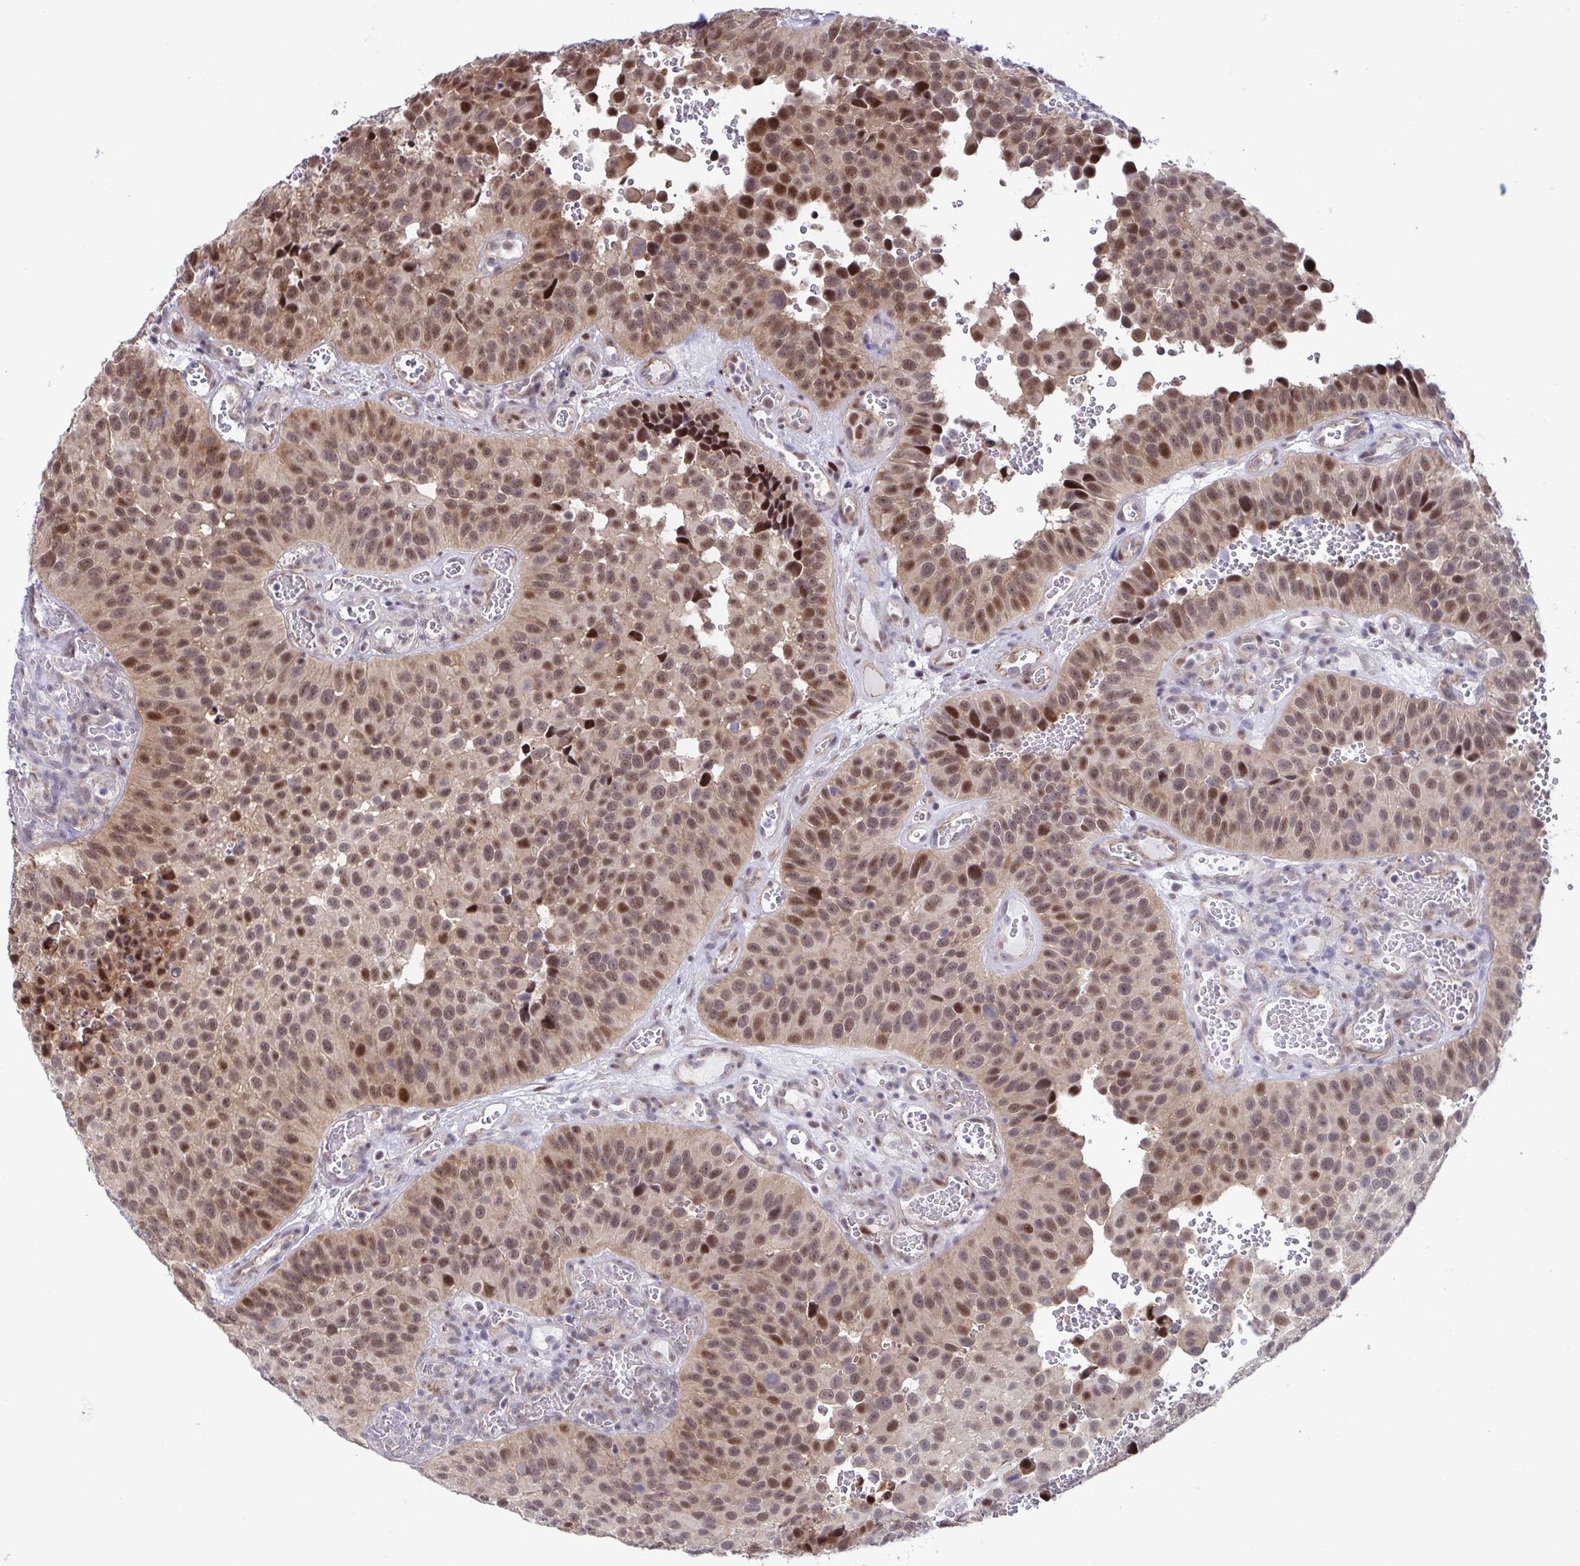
{"staining": {"intensity": "moderate", "quantity": ">75%", "location": "nuclear"}, "tissue": "urothelial cancer", "cell_type": "Tumor cells", "image_type": "cancer", "snomed": [{"axis": "morphology", "description": "Urothelial carcinoma, Low grade"}, {"axis": "topography", "description": "Urinary bladder"}], "caption": "Tumor cells demonstrate medium levels of moderate nuclear expression in about >75% of cells in human low-grade urothelial carcinoma.", "gene": "WDR72", "patient": {"sex": "male", "age": 76}}